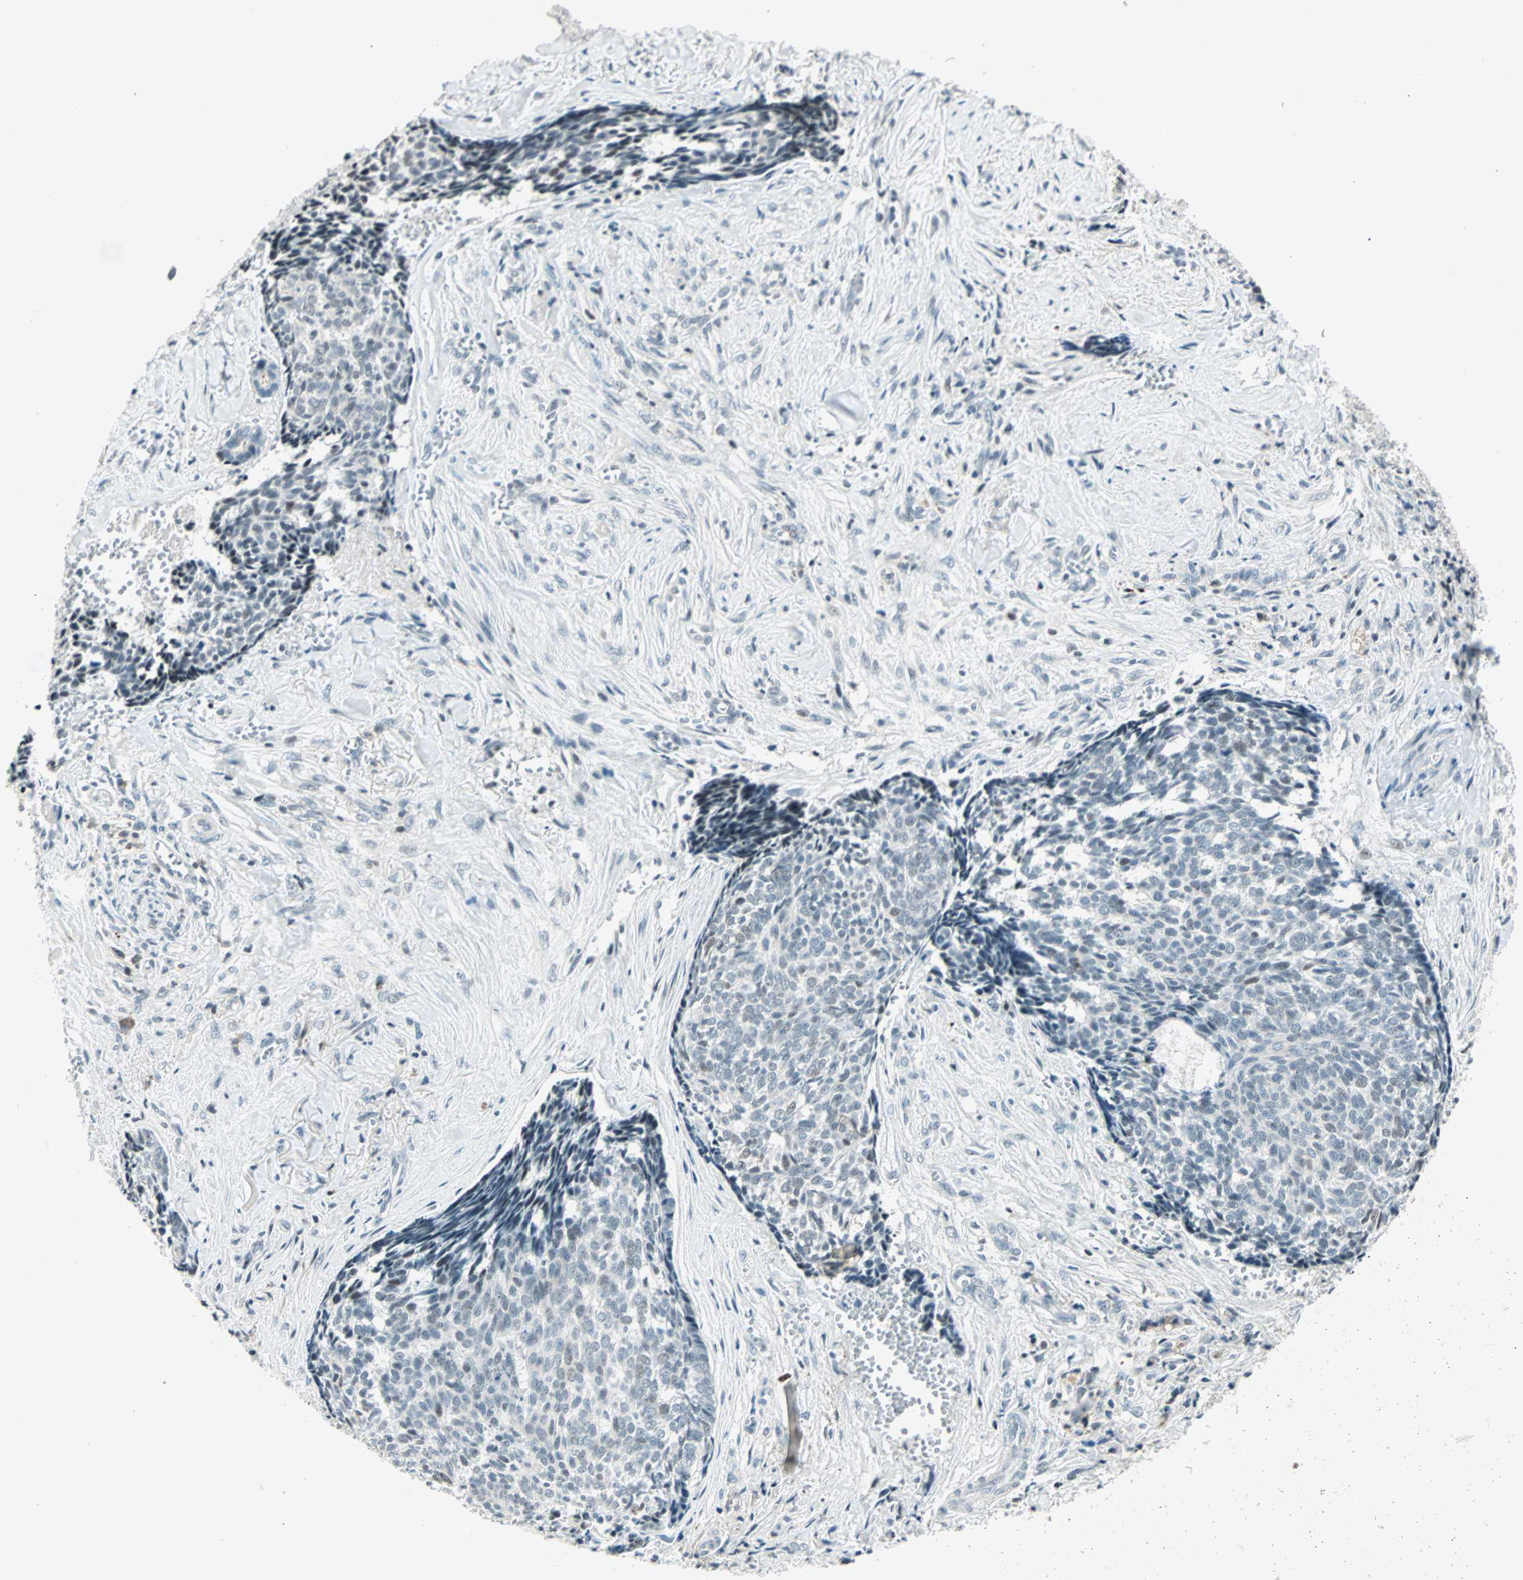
{"staining": {"intensity": "weak", "quantity": "<25%", "location": "nuclear"}, "tissue": "skin cancer", "cell_type": "Tumor cells", "image_type": "cancer", "snomed": [{"axis": "morphology", "description": "Basal cell carcinoma"}, {"axis": "topography", "description": "Skin"}], "caption": "Immunohistochemical staining of basal cell carcinoma (skin) reveals no significant expression in tumor cells.", "gene": "SIN3A", "patient": {"sex": "male", "age": 84}}